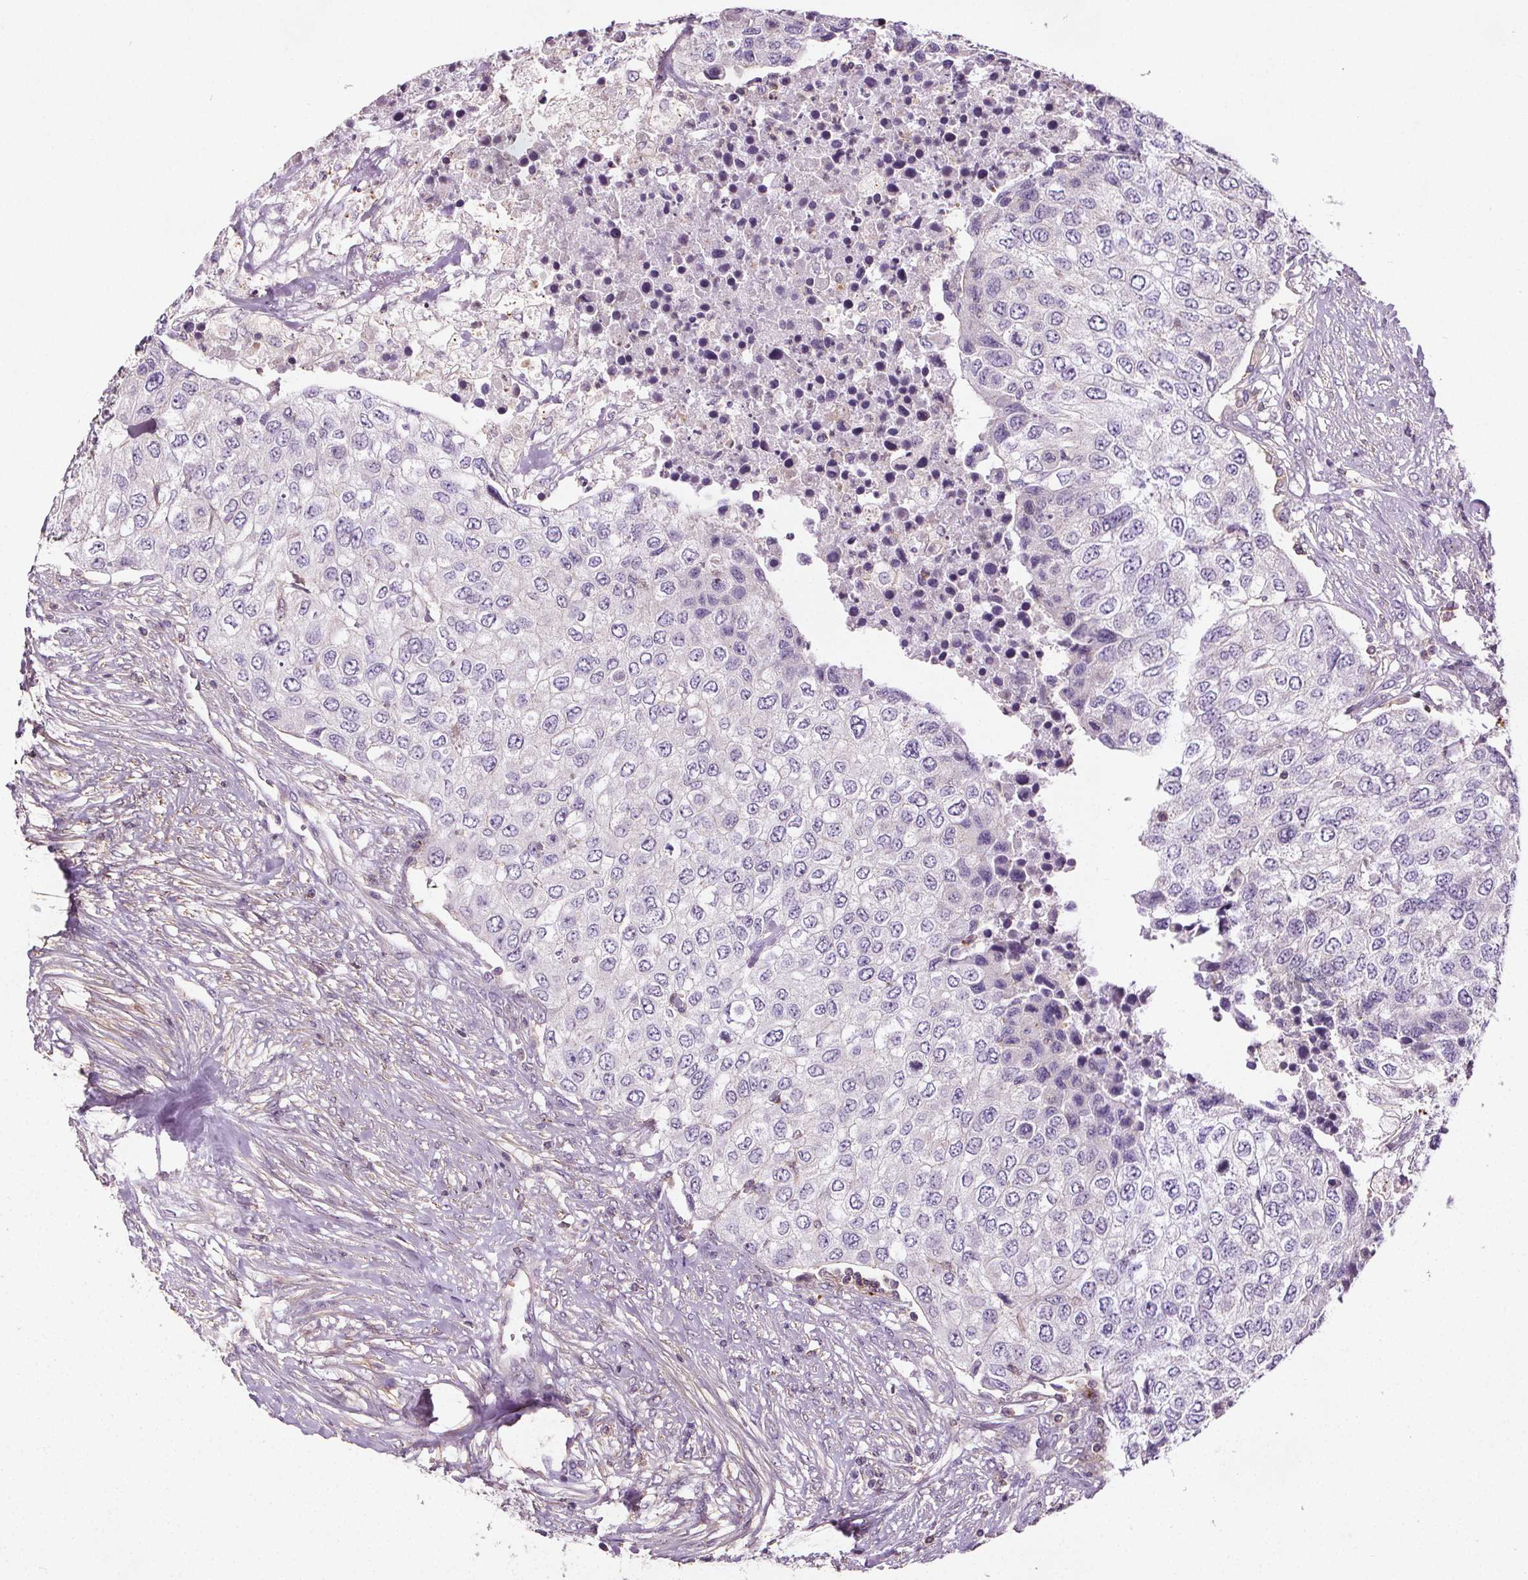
{"staining": {"intensity": "negative", "quantity": "none", "location": "none"}, "tissue": "urothelial cancer", "cell_type": "Tumor cells", "image_type": "cancer", "snomed": [{"axis": "morphology", "description": "Urothelial carcinoma, High grade"}, {"axis": "topography", "description": "Urinary bladder"}], "caption": "The histopathology image demonstrates no staining of tumor cells in urothelial cancer.", "gene": "C19orf84", "patient": {"sex": "female", "age": 78}}